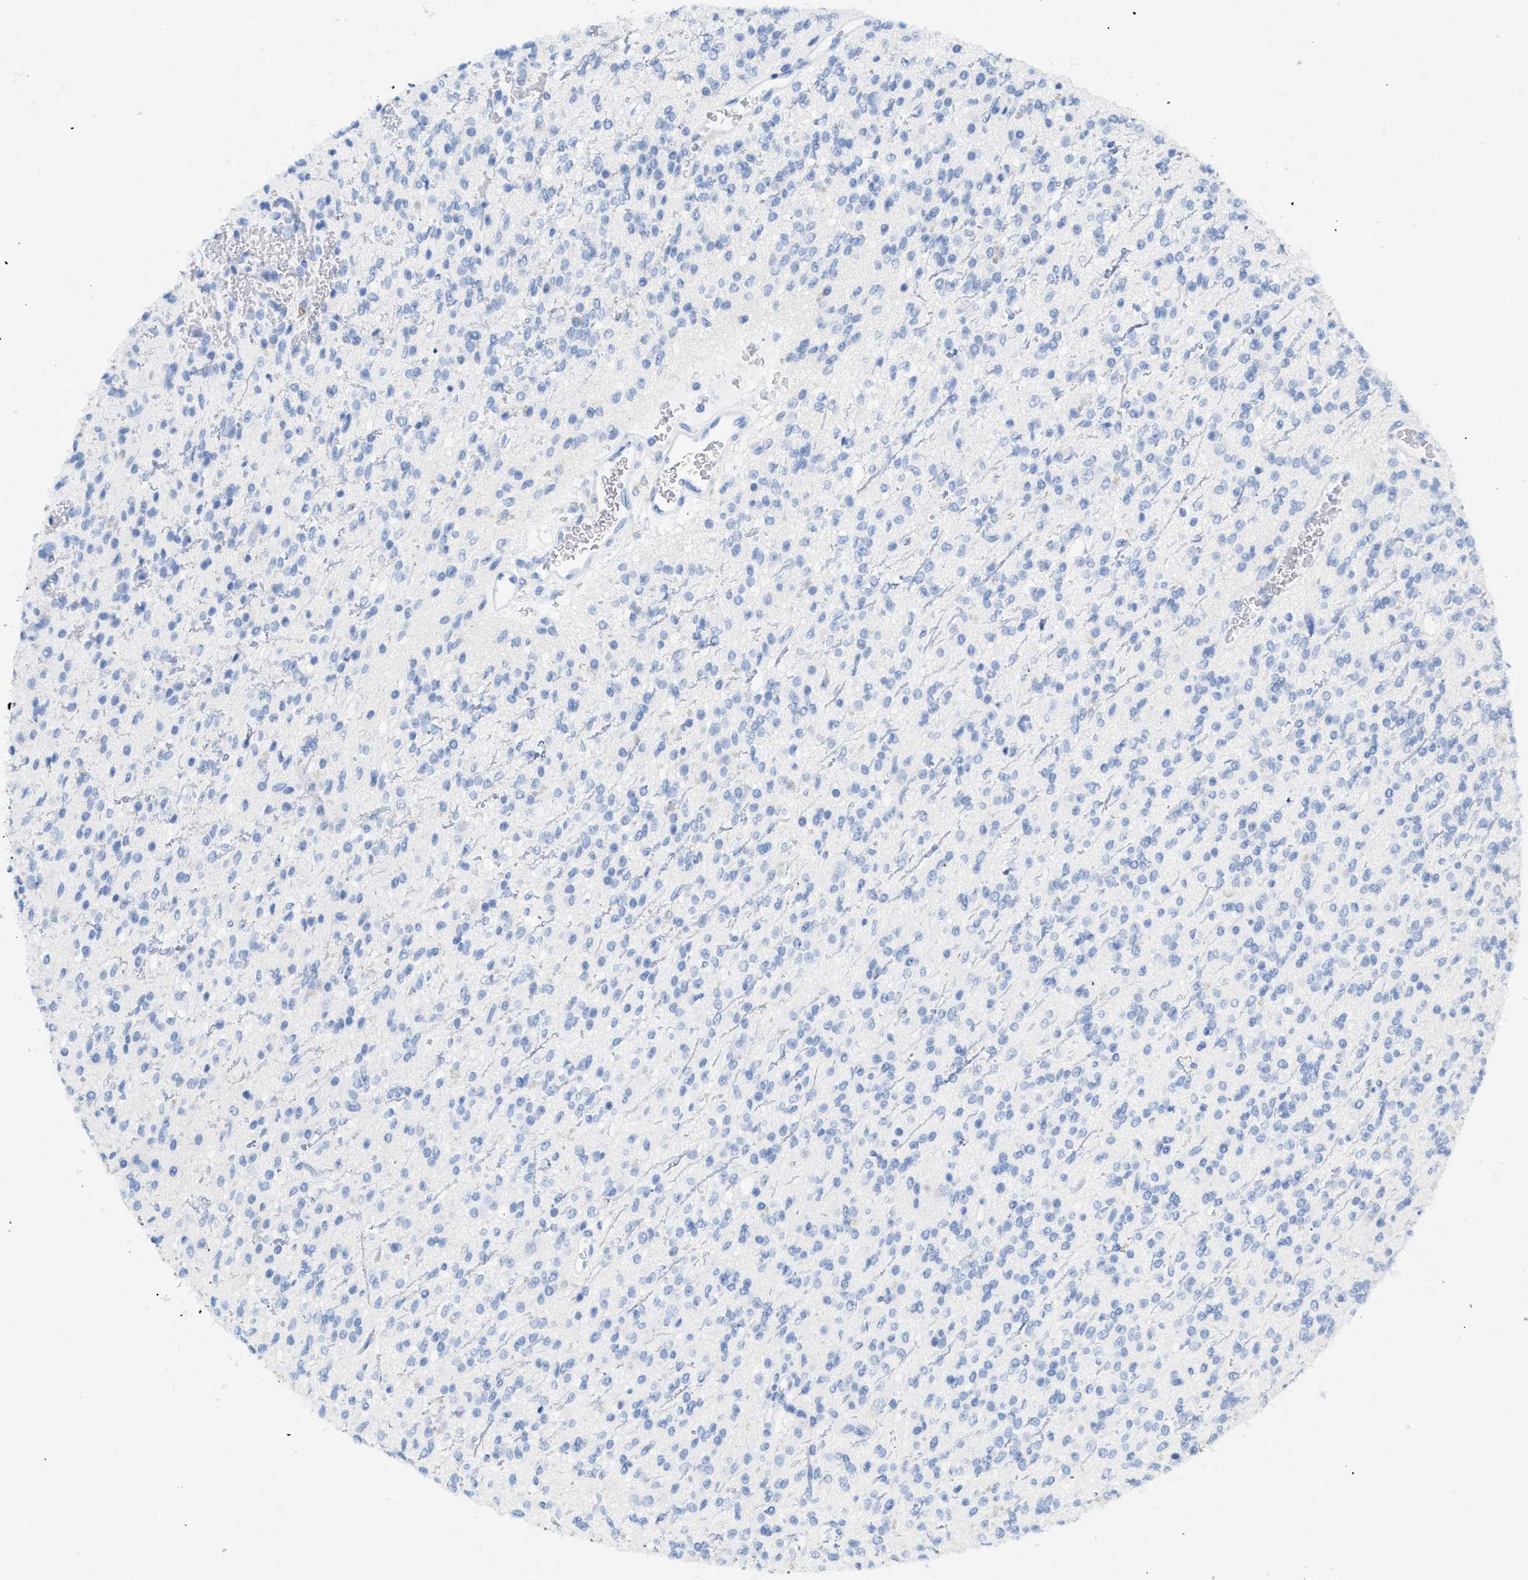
{"staining": {"intensity": "negative", "quantity": "none", "location": "none"}, "tissue": "glioma", "cell_type": "Tumor cells", "image_type": "cancer", "snomed": [{"axis": "morphology", "description": "Glioma, malignant, High grade"}, {"axis": "topography", "description": "Brain"}], "caption": "Immunohistochemistry (IHC) image of glioma stained for a protein (brown), which exhibits no expression in tumor cells.", "gene": "CD5", "patient": {"sex": "male", "age": 34}}